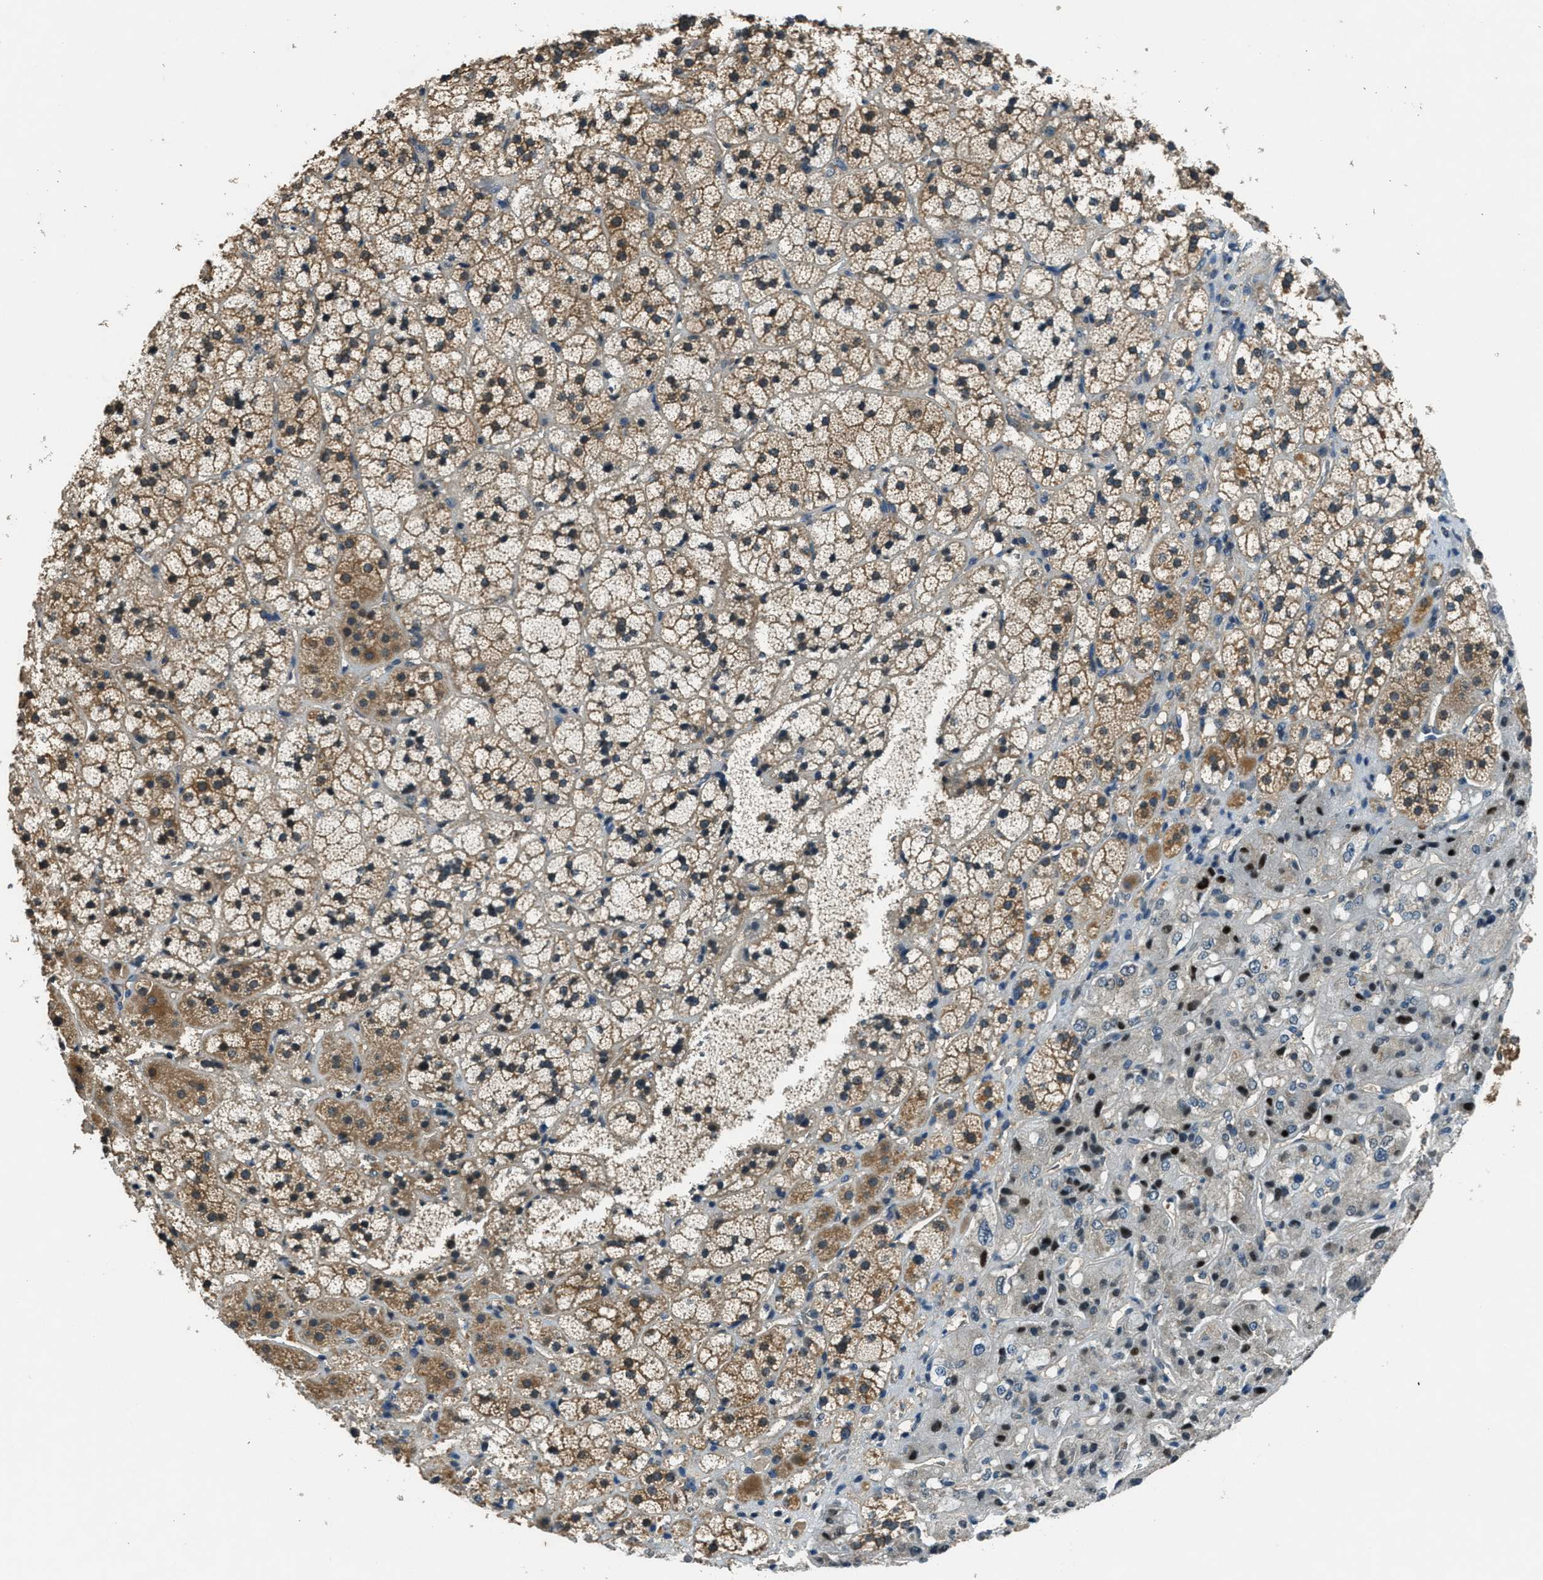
{"staining": {"intensity": "moderate", "quantity": ">75%", "location": "cytoplasmic/membranous,nuclear"}, "tissue": "adrenal gland", "cell_type": "Glandular cells", "image_type": "normal", "snomed": [{"axis": "morphology", "description": "Normal tissue, NOS"}, {"axis": "topography", "description": "Adrenal gland"}], "caption": "Protein expression analysis of benign human adrenal gland reveals moderate cytoplasmic/membranous,nuclear staining in approximately >75% of glandular cells.", "gene": "DUSP6", "patient": {"sex": "female", "age": 44}}